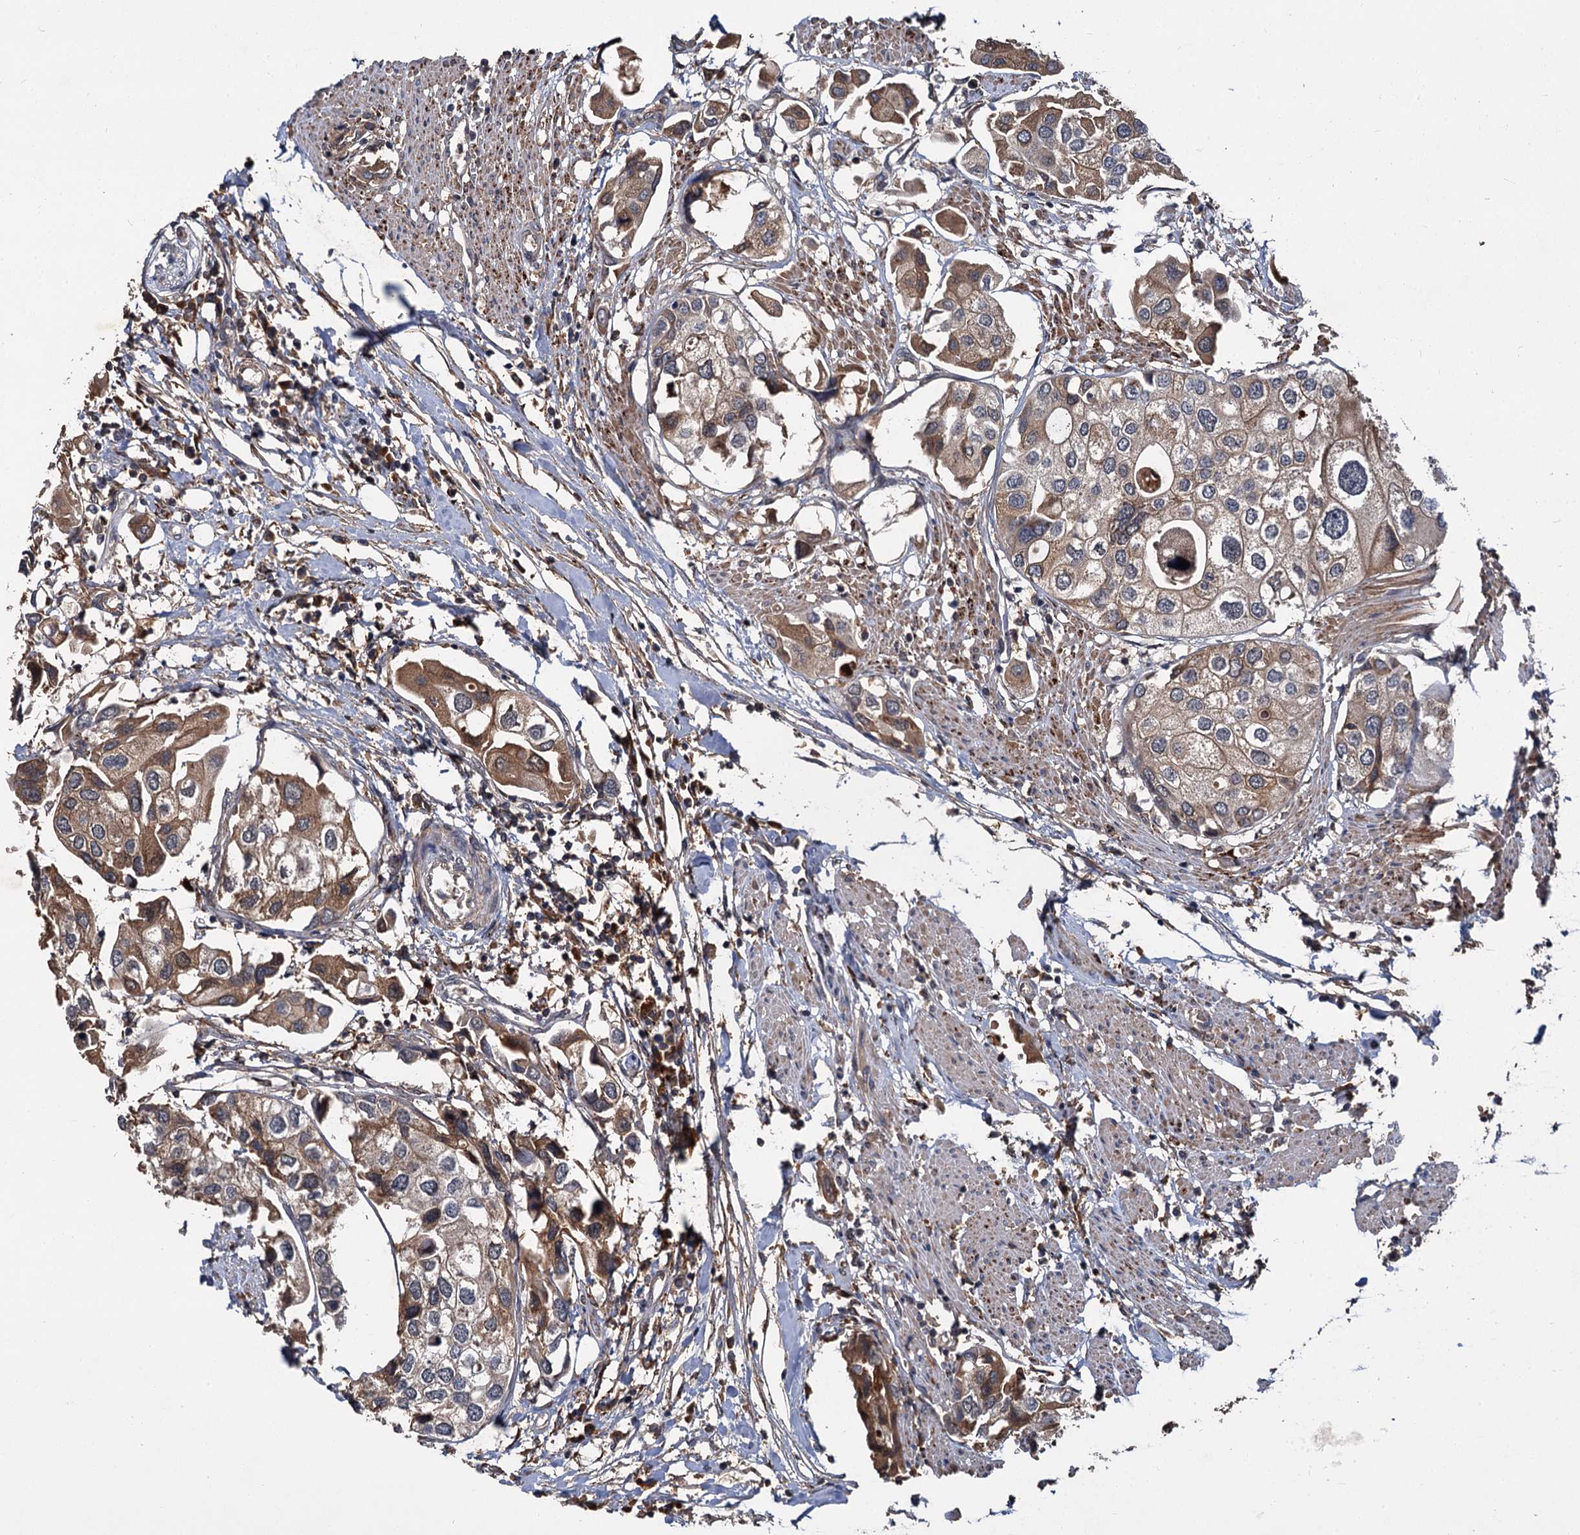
{"staining": {"intensity": "moderate", "quantity": "25%-75%", "location": "cytoplasmic/membranous"}, "tissue": "urothelial cancer", "cell_type": "Tumor cells", "image_type": "cancer", "snomed": [{"axis": "morphology", "description": "Urothelial carcinoma, High grade"}, {"axis": "topography", "description": "Urinary bladder"}], "caption": "Human urothelial cancer stained with a protein marker exhibits moderate staining in tumor cells.", "gene": "MBD6", "patient": {"sex": "male", "age": 64}}